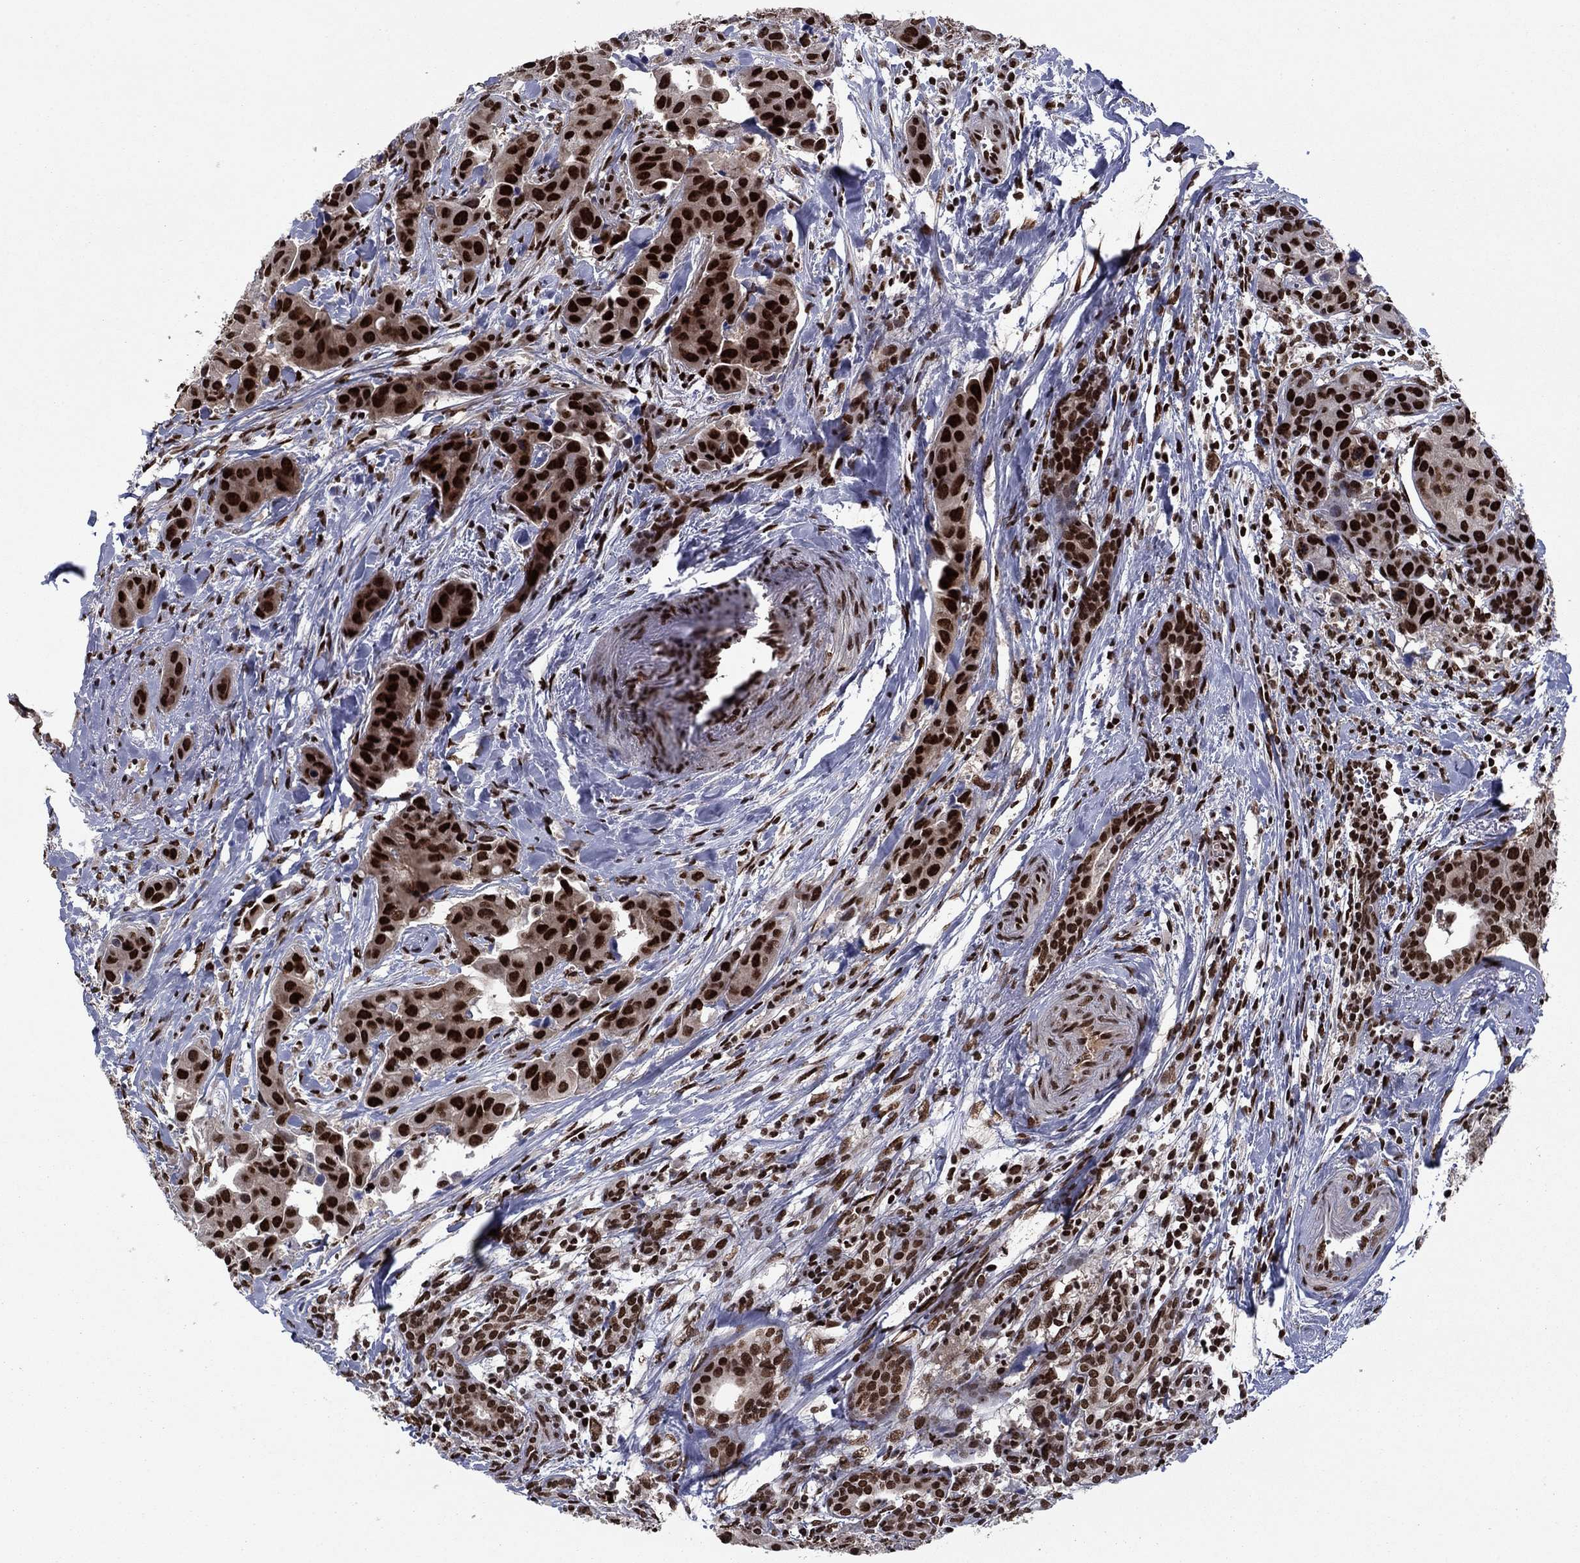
{"staining": {"intensity": "strong", "quantity": ">75%", "location": "nuclear"}, "tissue": "head and neck cancer", "cell_type": "Tumor cells", "image_type": "cancer", "snomed": [{"axis": "morphology", "description": "Adenocarcinoma, NOS"}, {"axis": "topography", "description": "Head-Neck"}], "caption": "Immunohistochemistry staining of head and neck cancer, which shows high levels of strong nuclear staining in about >75% of tumor cells indicating strong nuclear protein positivity. The staining was performed using DAB (brown) for protein detection and nuclei were counterstained in hematoxylin (blue).", "gene": "USP54", "patient": {"sex": "male", "age": 76}}